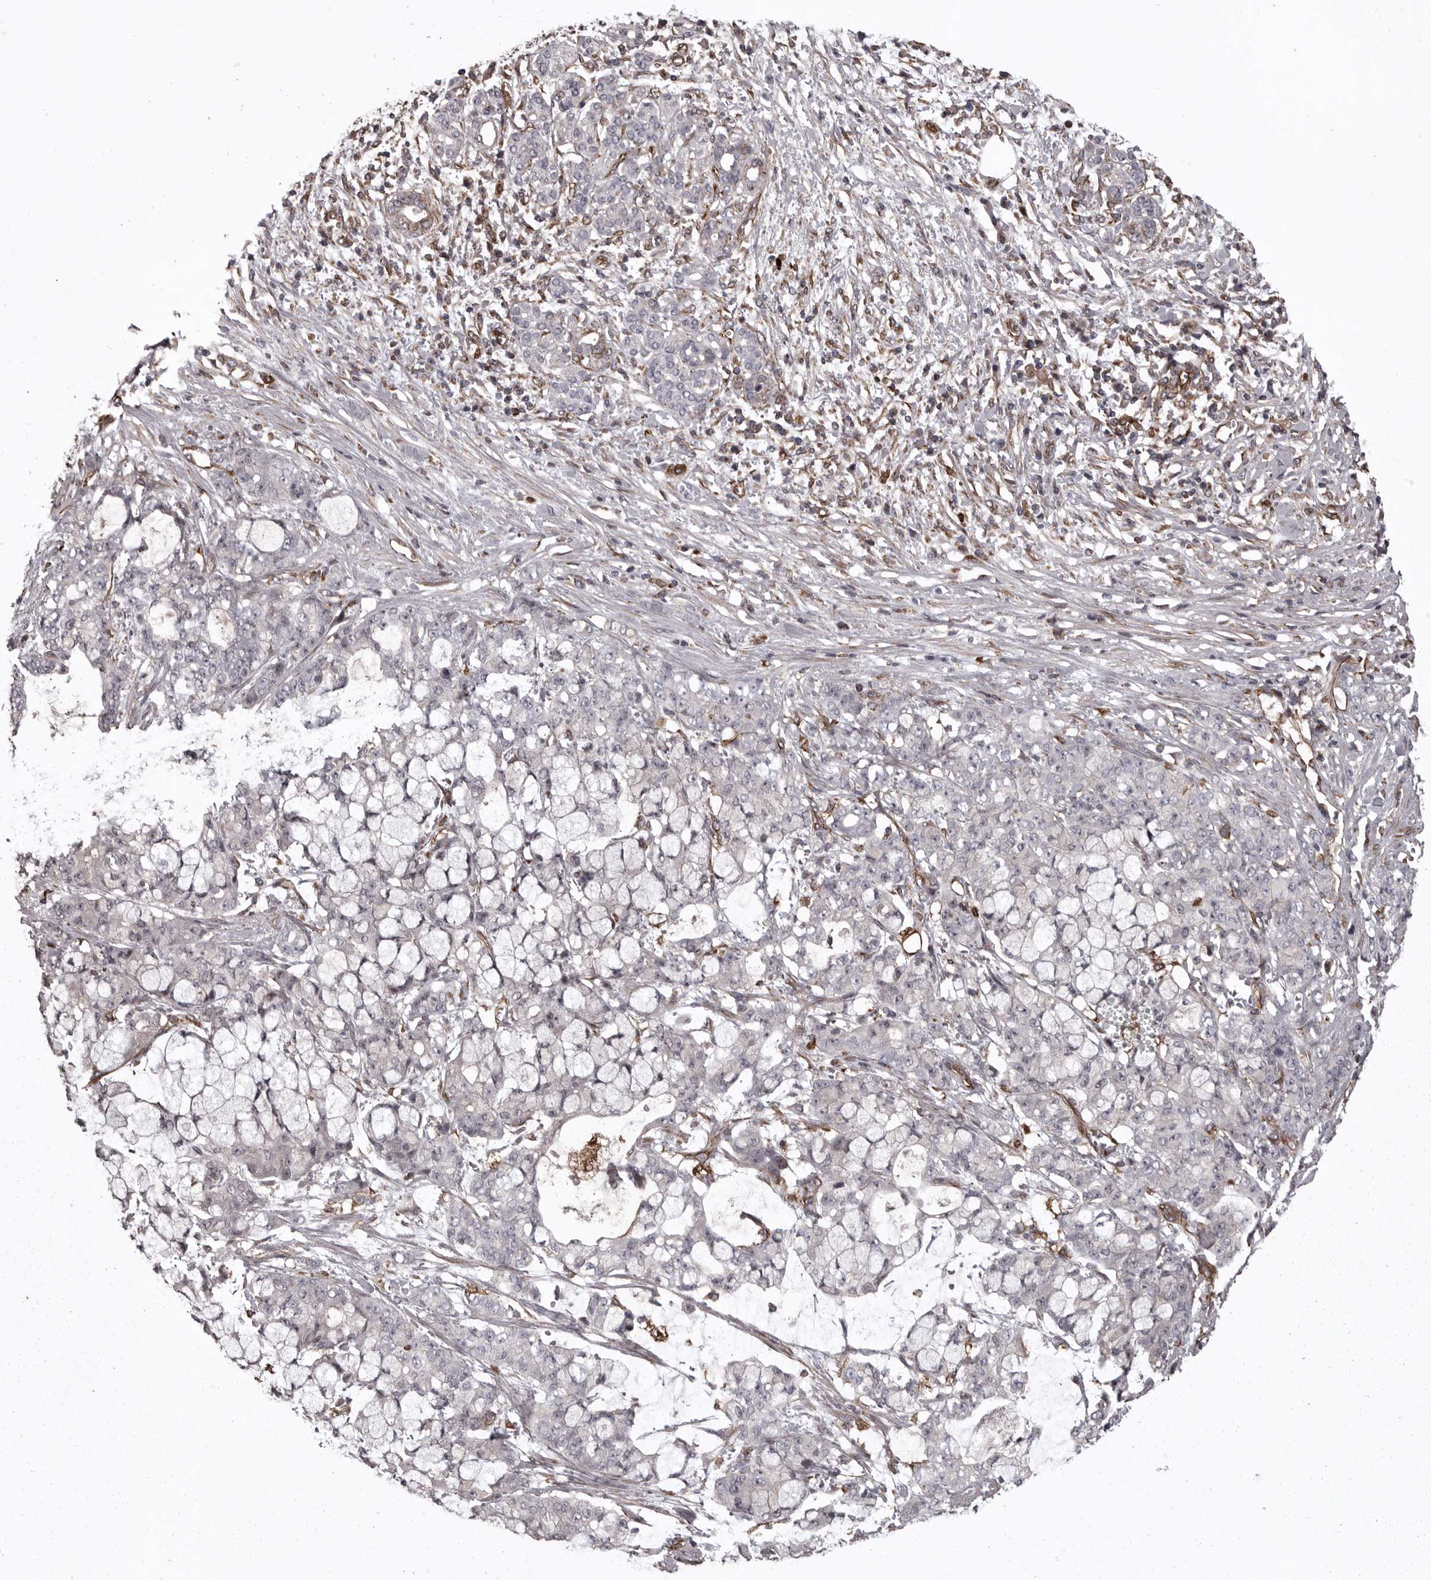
{"staining": {"intensity": "negative", "quantity": "none", "location": "none"}, "tissue": "pancreatic cancer", "cell_type": "Tumor cells", "image_type": "cancer", "snomed": [{"axis": "morphology", "description": "Adenocarcinoma, NOS"}, {"axis": "topography", "description": "Pancreas"}], "caption": "There is no significant expression in tumor cells of pancreatic cancer.", "gene": "FAAP100", "patient": {"sex": "female", "age": 73}}